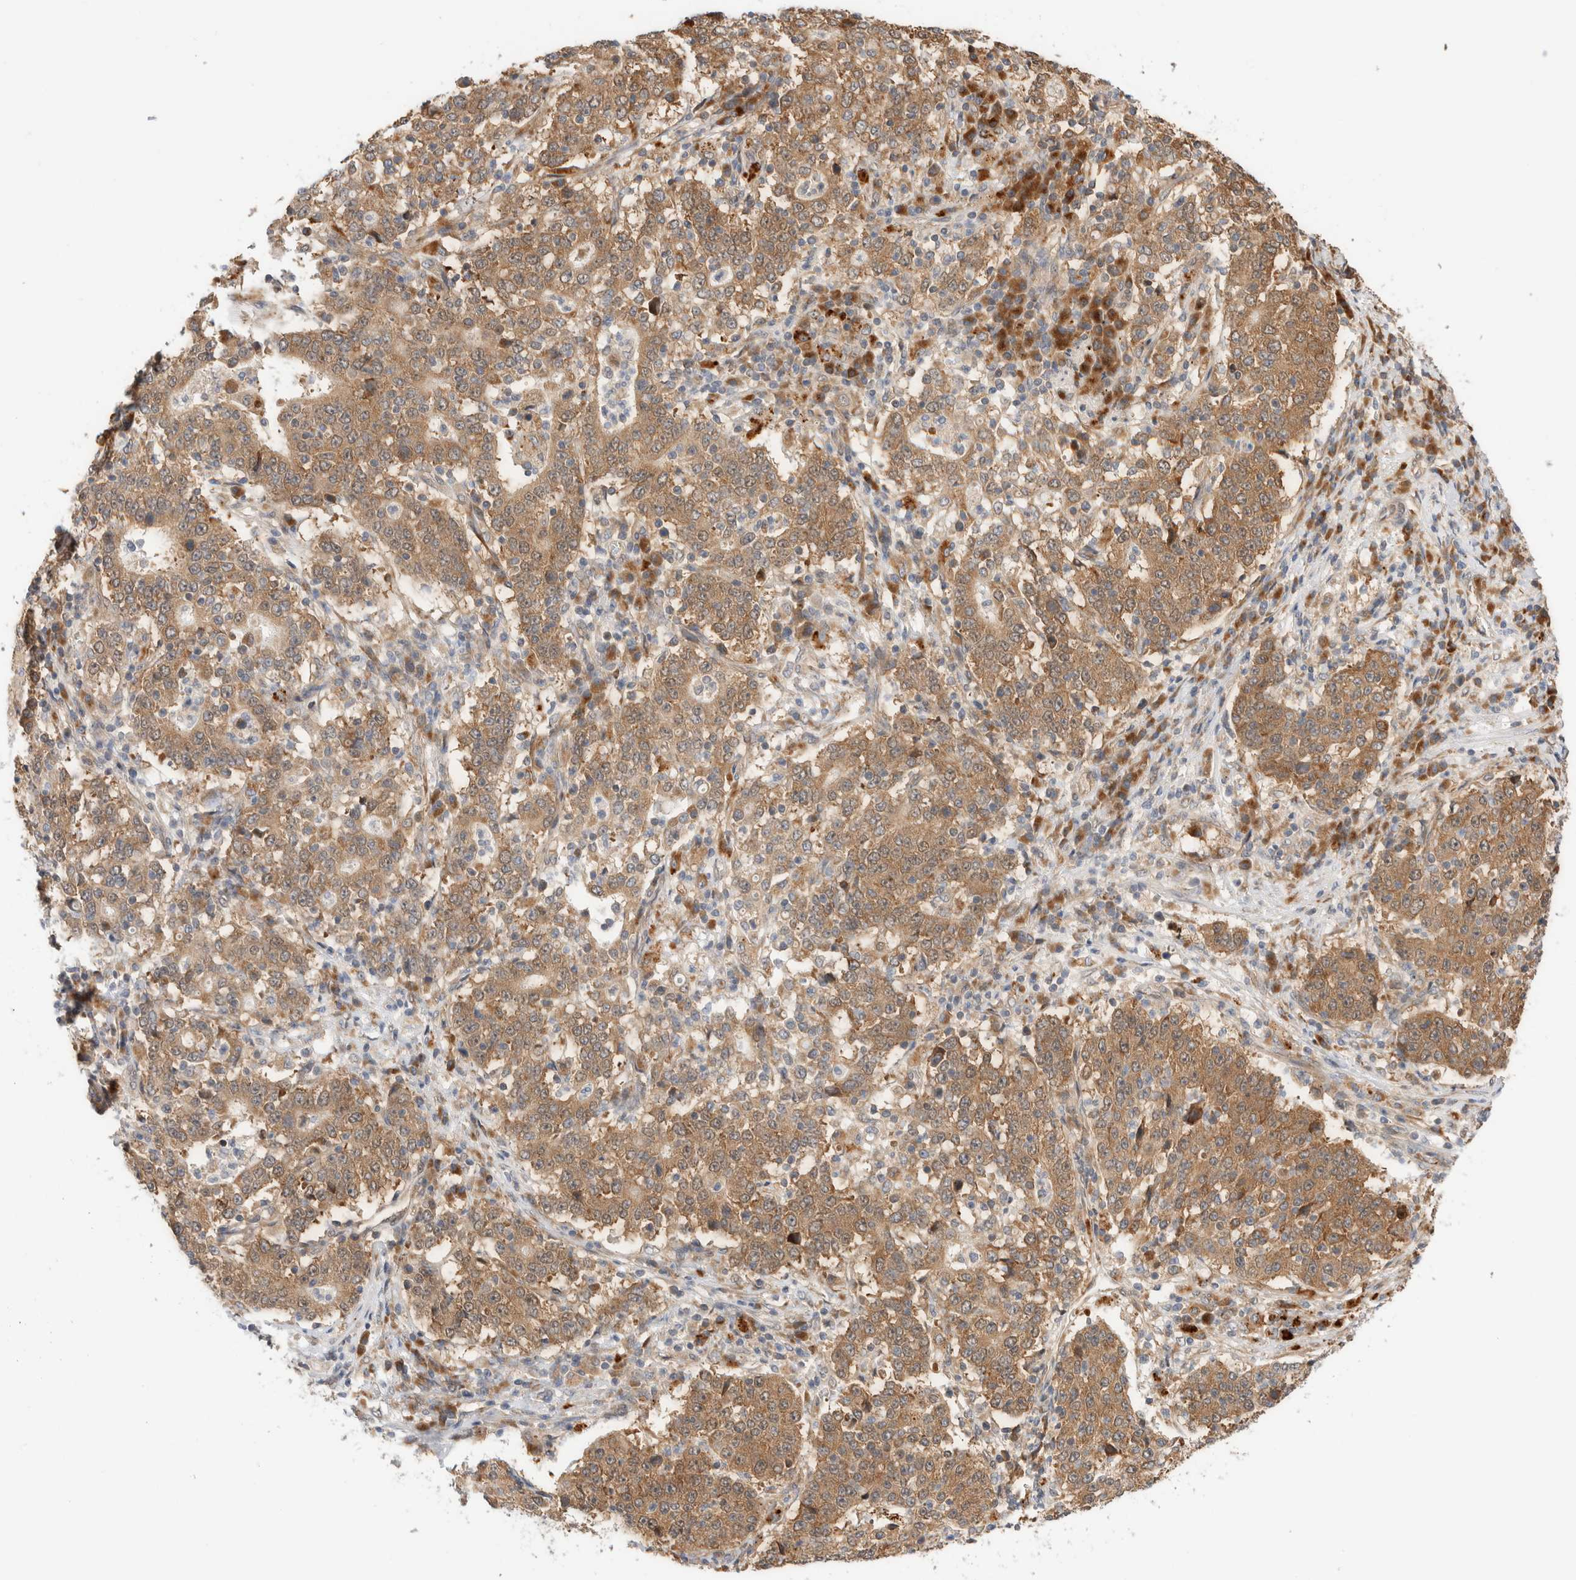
{"staining": {"intensity": "moderate", "quantity": ">75%", "location": "cytoplasmic/membranous"}, "tissue": "stomach cancer", "cell_type": "Tumor cells", "image_type": "cancer", "snomed": [{"axis": "morphology", "description": "Adenocarcinoma, NOS"}, {"axis": "topography", "description": "Stomach"}], "caption": "An immunohistochemistry (IHC) image of tumor tissue is shown. Protein staining in brown labels moderate cytoplasmic/membranous positivity in stomach cancer within tumor cells. (brown staining indicates protein expression, while blue staining denotes nuclei).", "gene": "ACTL9", "patient": {"sex": "male", "age": 59}}